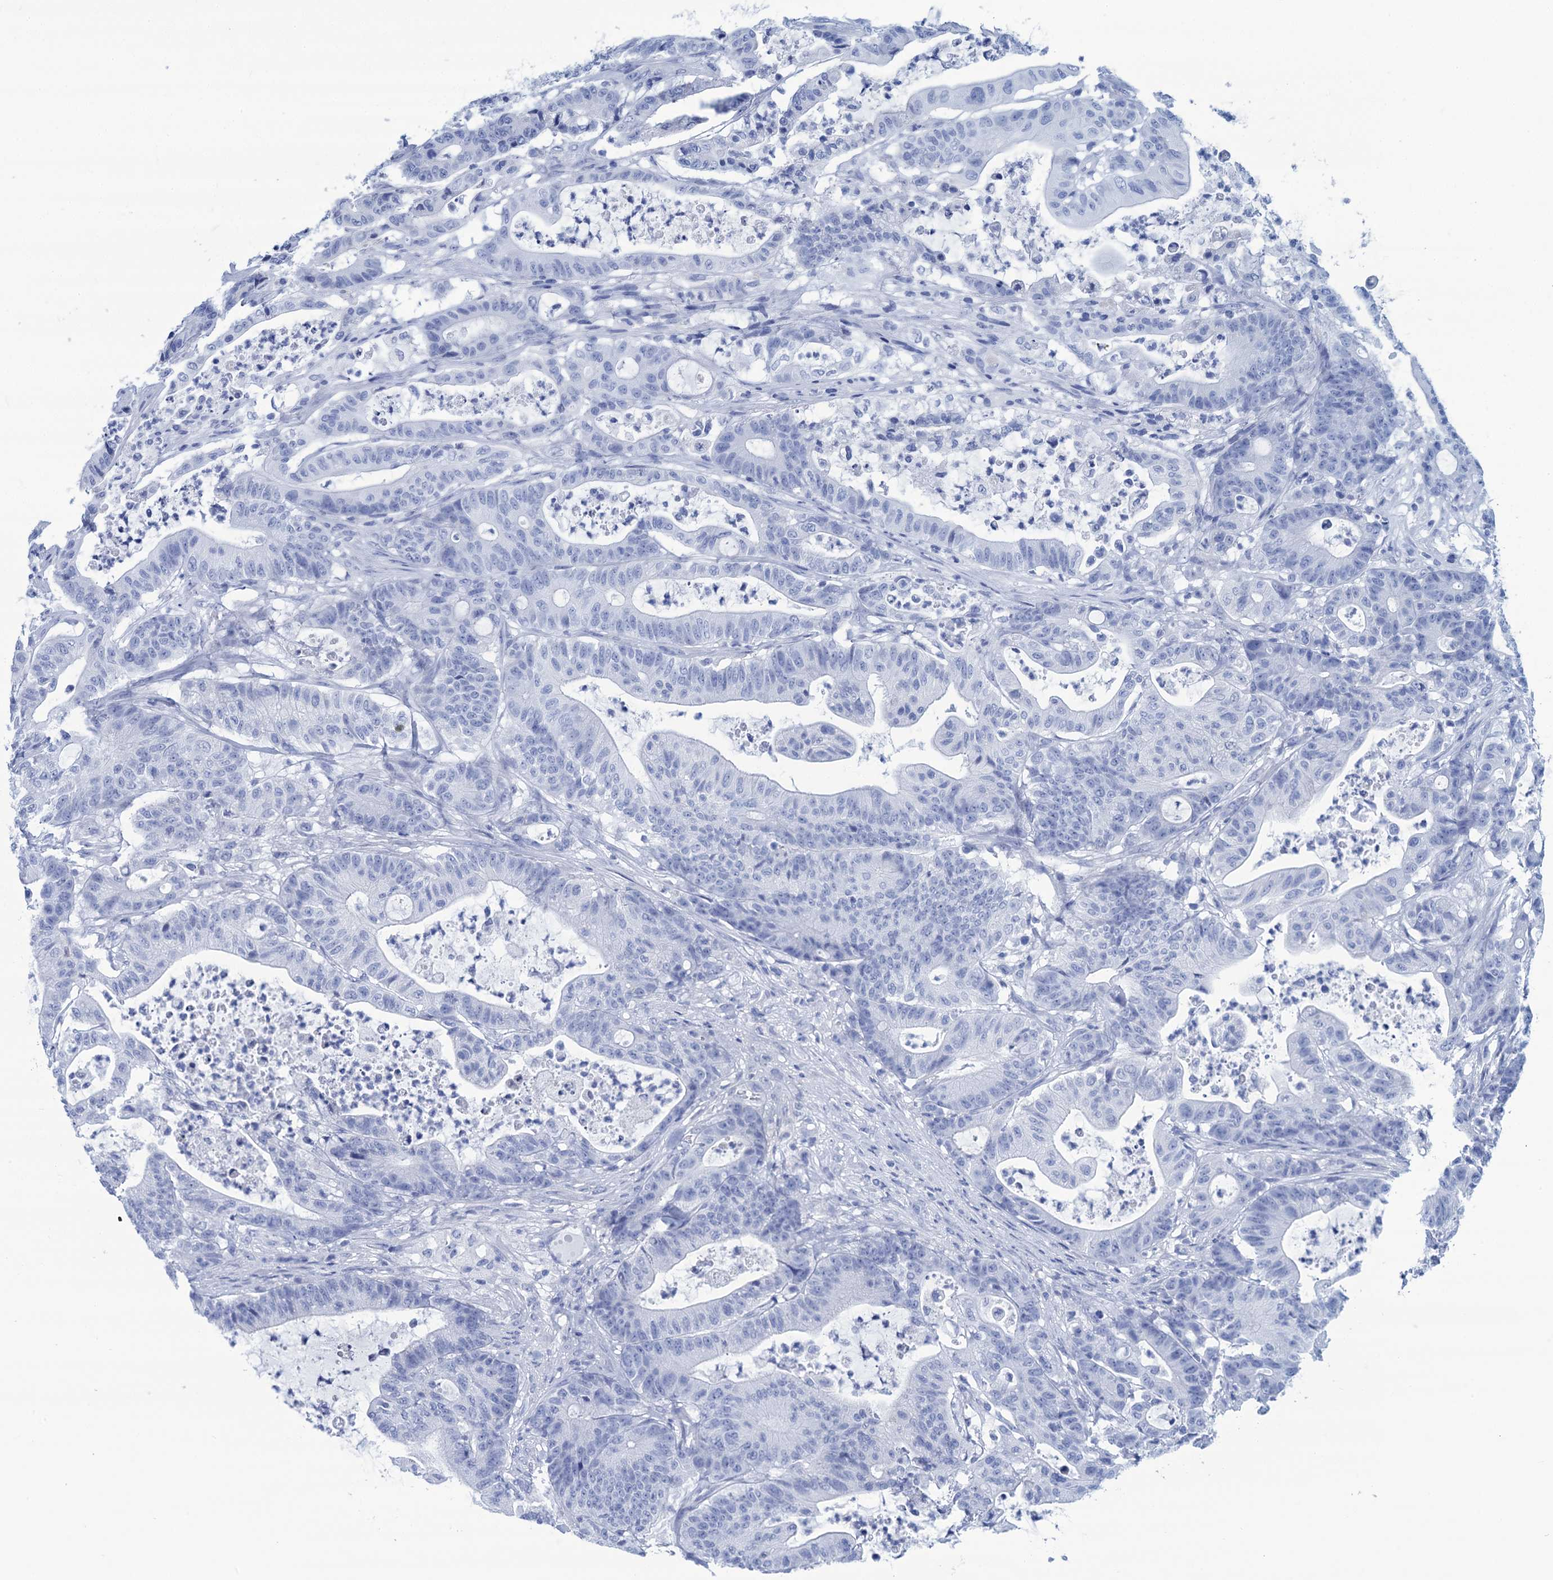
{"staining": {"intensity": "negative", "quantity": "none", "location": "none"}, "tissue": "colorectal cancer", "cell_type": "Tumor cells", "image_type": "cancer", "snomed": [{"axis": "morphology", "description": "Adenocarcinoma, NOS"}, {"axis": "topography", "description": "Colon"}], "caption": "Micrograph shows no significant protein positivity in tumor cells of colorectal cancer.", "gene": "CABYR", "patient": {"sex": "female", "age": 84}}